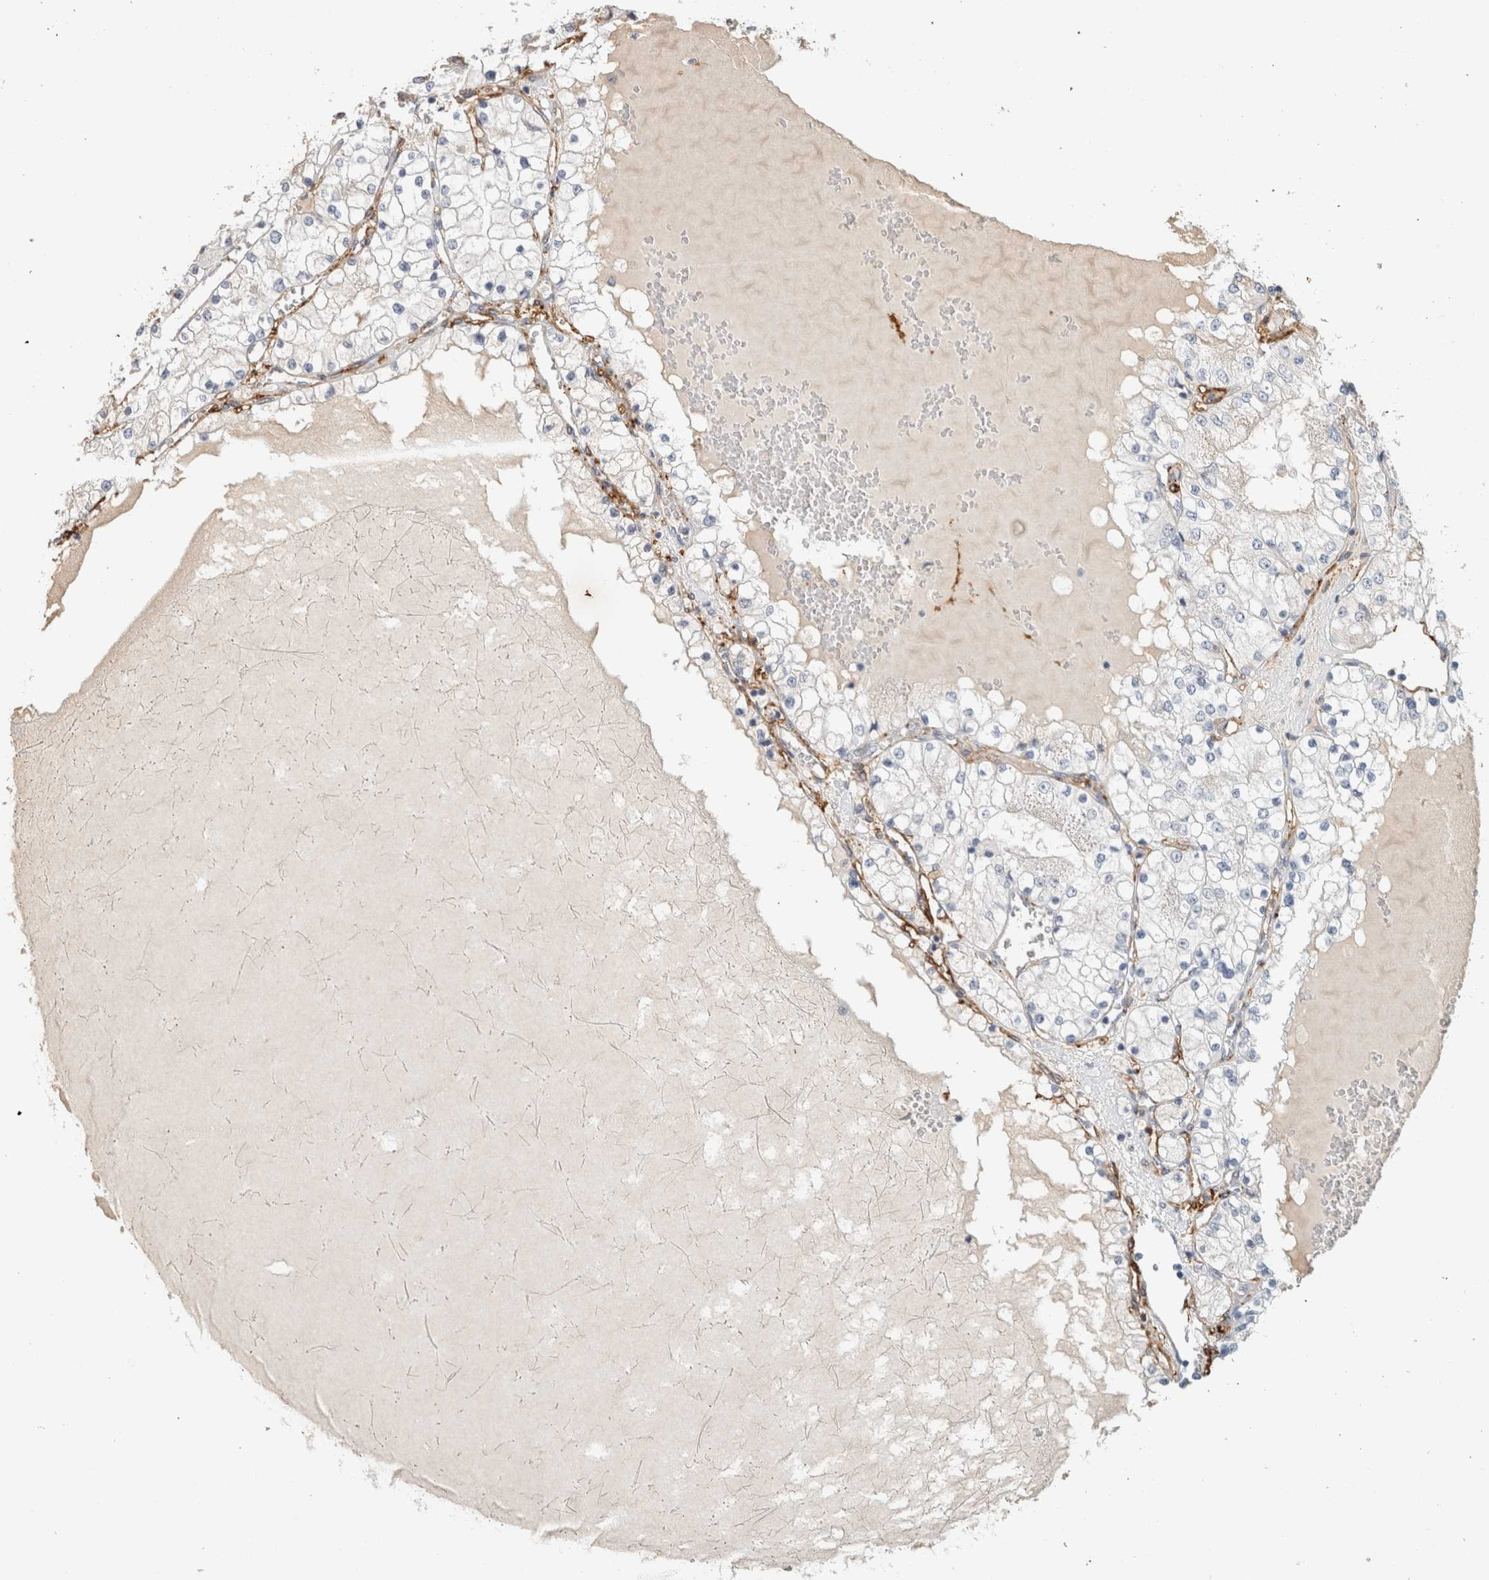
{"staining": {"intensity": "negative", "quantity": "none", "location": "none"}, "tissue": "renal cancer", "cell_type": "Tumor cells", "image_type": "cancer", "snomed": [{"axis": "morphology", "description": "Adenocarcinoma, NOS"}, {"axis": "topography", "description": "Kidney"}], "caption": "Renal cancer (adenocarcinoma) was stained to show a protein in brown. There is no significant positivity in tumor cells.", "gene": "CD36", "patient": {"sex": "male", "age": 68}}